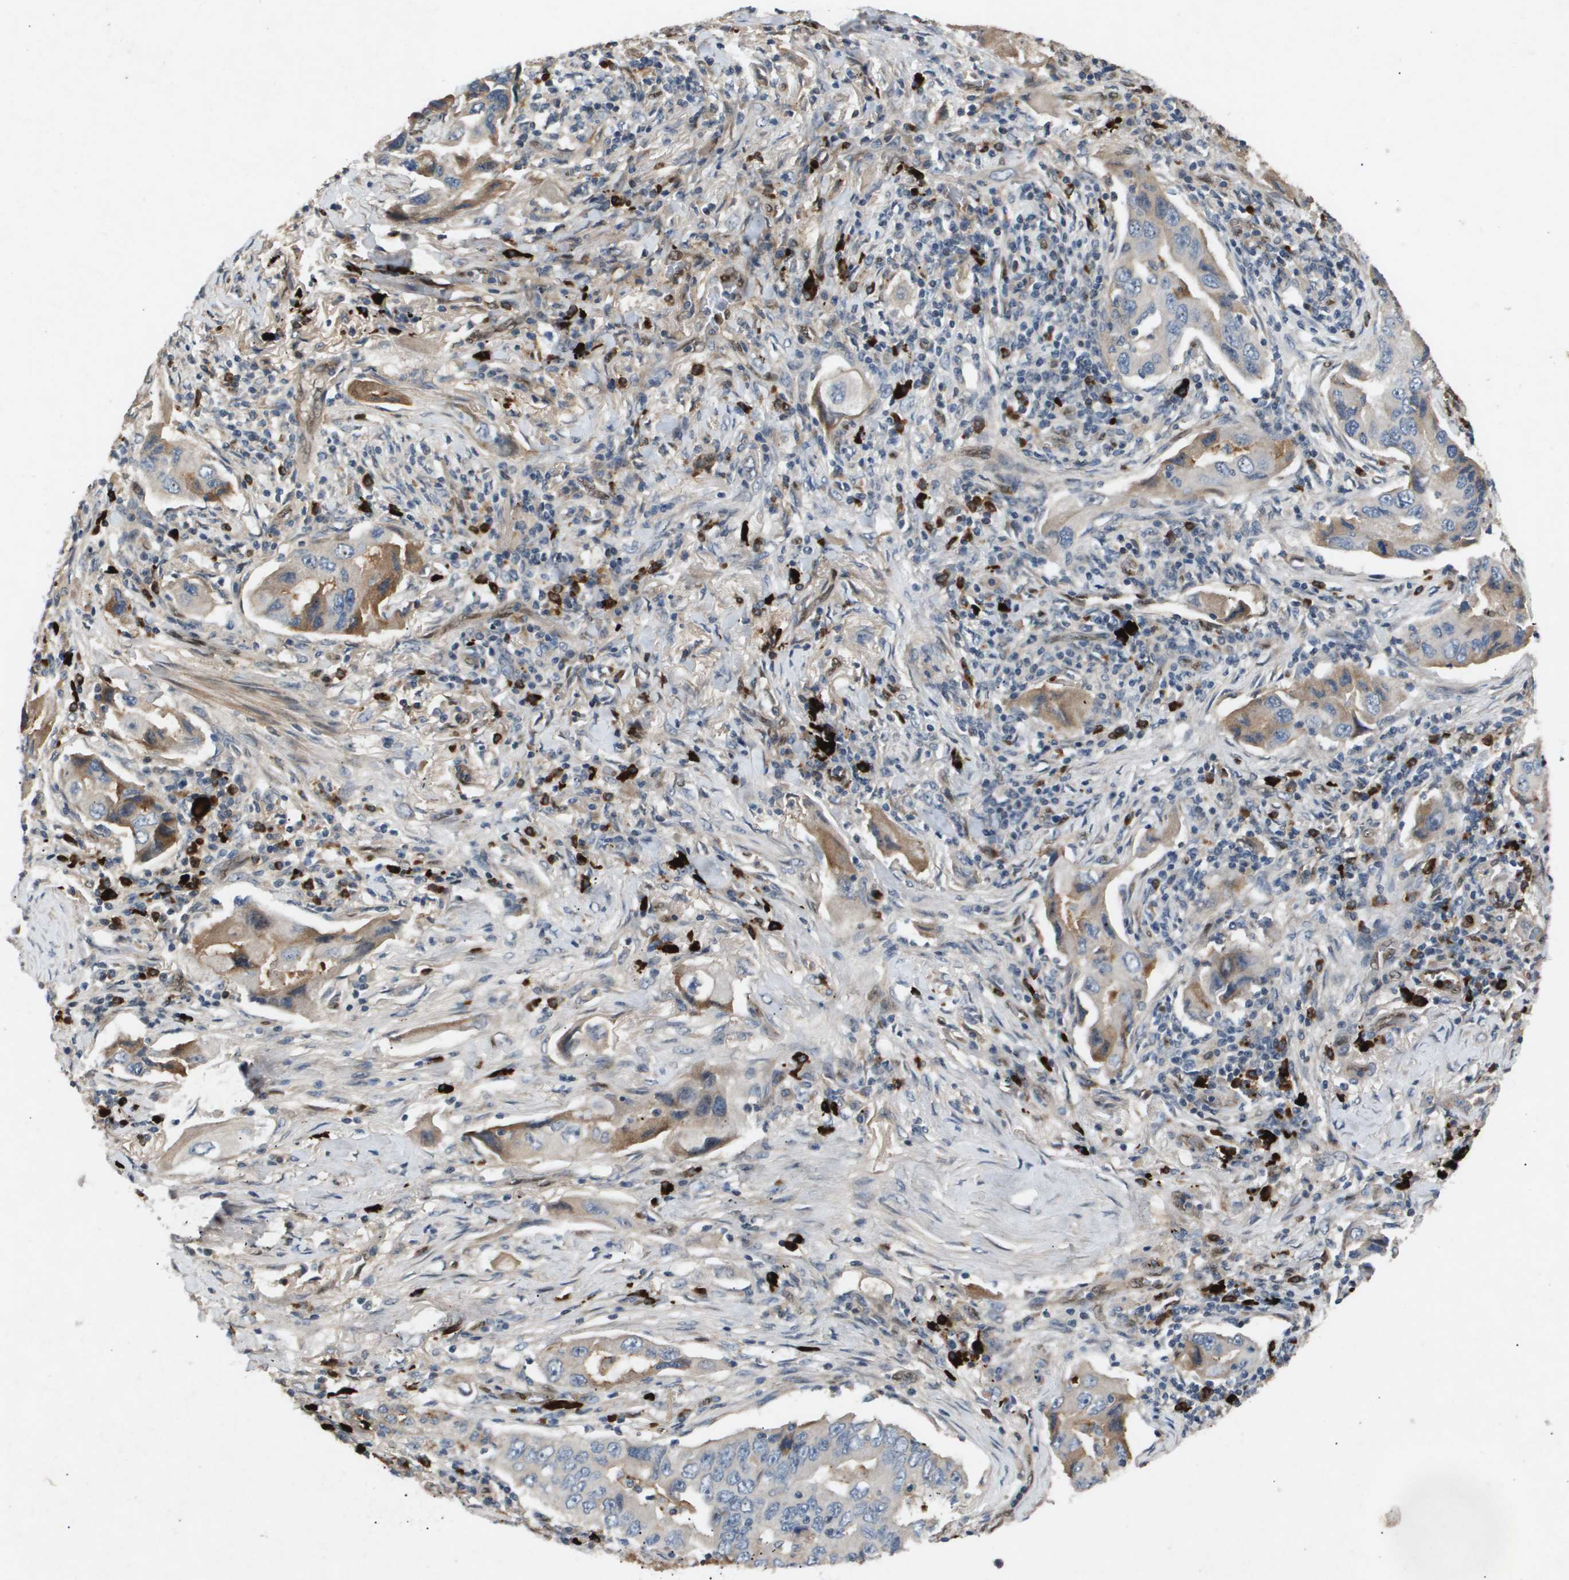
{"staining": {"intensity": "weak", "quantity": "<25%", "location": "cytoplasmic/membranous"}, "tissue": "lung cancer", "cell_type": "Tumor cells", "image_type": "cancer", "snomed": [{"axis": "morphology", "description": "Adenocarcinoma, NOS"}, {"axis": "topography", "description": "Lung"}], "caption": "Immunohistochemical staining of adenocarcinoma (lung) displays no significant expression in tumor cells. (Stains: DAB immunohistochemistry (IHC) with hematoxylin counter stain, Microscopy: brightfield microscopy at high magnification).", "gene": "ERG", "patient": {"sex": "female", "age": 65}}